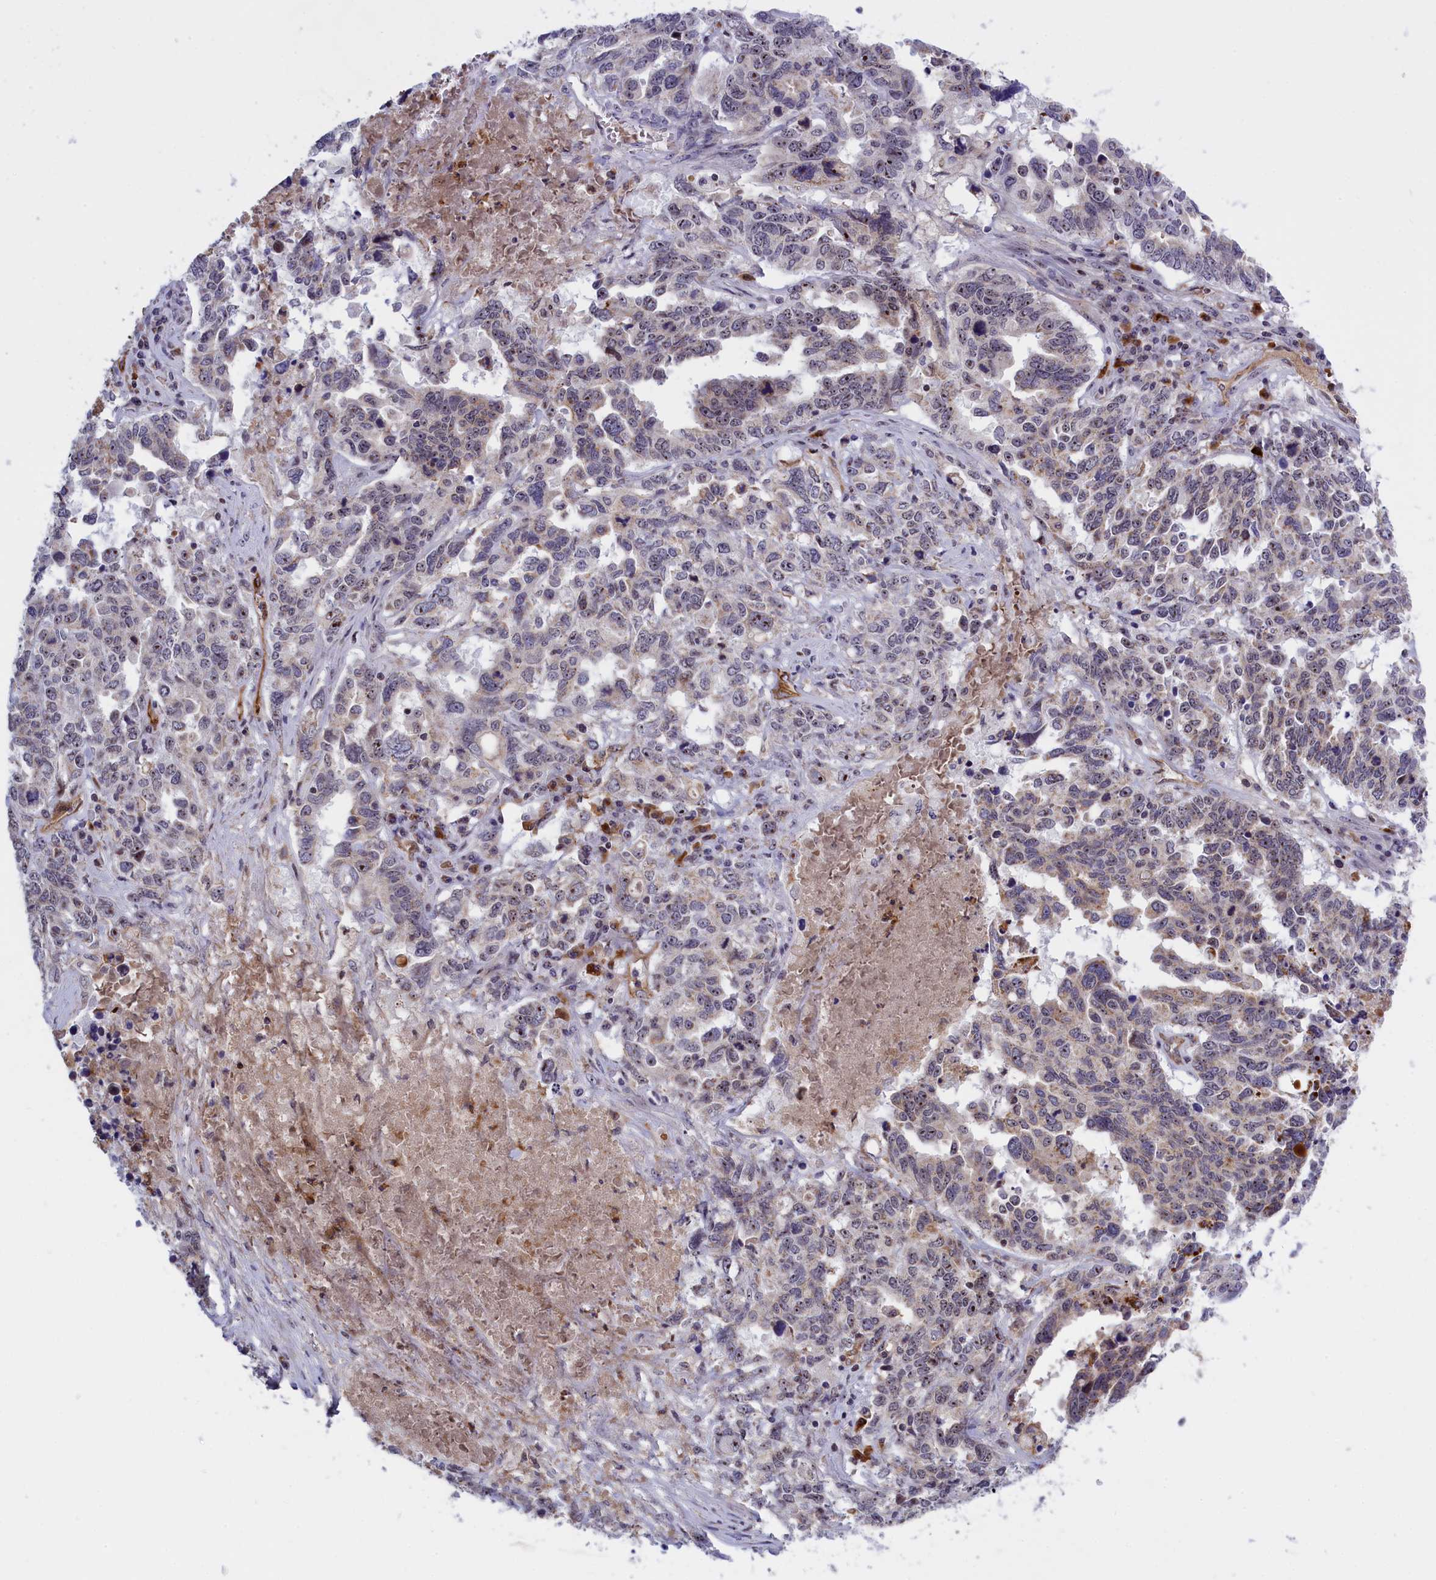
{"staining": {"intensity": "moderate", "quantity": "25%-75%", "location": "cytoplasmic/membranous,nuclear"}, "tissue": "ovarian cancer", "cell_type": "Tumor cells", "image_type": "cancer", "snomed": [{"axis": "morphology", "description": "Carcinoma, endometroid"}, {"axis": "topography", "description": "Ovary"}], "caption": "Immunohistochemistry (IHC) (DAB (3,3'-diaminobenzidine)) staining of ovarian cancer (endometroid carcinoma) demonstrates moderate cytoplasmic/membranous and nuclear protein positivity in approximately 25%-75% of tumor cells. (Brightfield microscopy of DAB IHC at high magnification).", "gene": "MPND", "patient": {"sex": "female", "age": 62}}